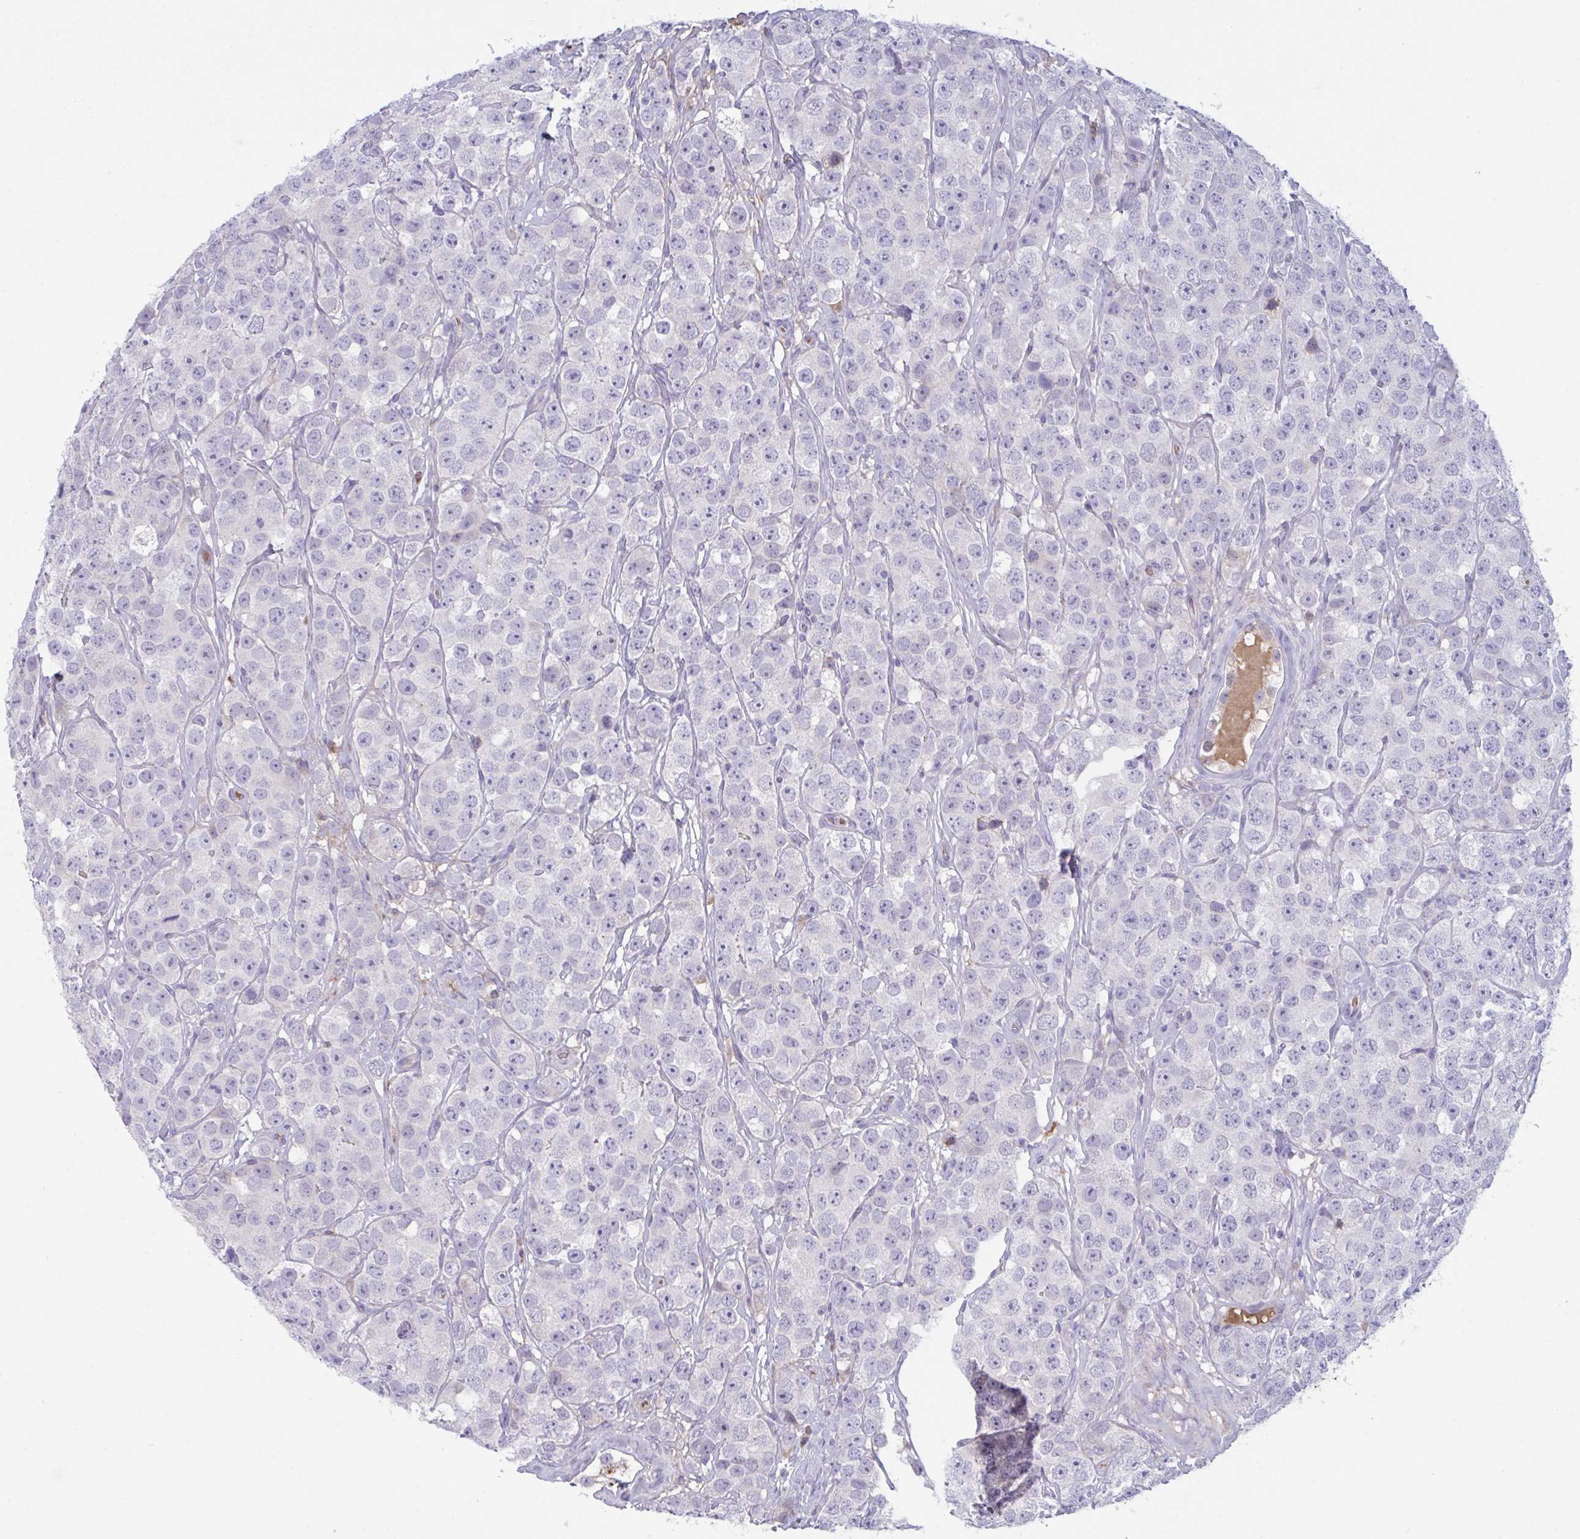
{"staining": {"intensity": "negative", "quantity": "none", "location": "none"}, "tissue": "testis cancer", "cell_type": "Tumor cells", "image_type": "cancer", "snomed": [{"axis": "morphology", "description": "Seminoma, NOS"}, {"axis": "topography", "description": "Testis"}], "caption": "DAB immunohistochemical staining of human seminoma (testis) demonstrates no significant expression in tumor cells.", "gene": "VWC2", "patient": {"sex": "male", "age": 28}}